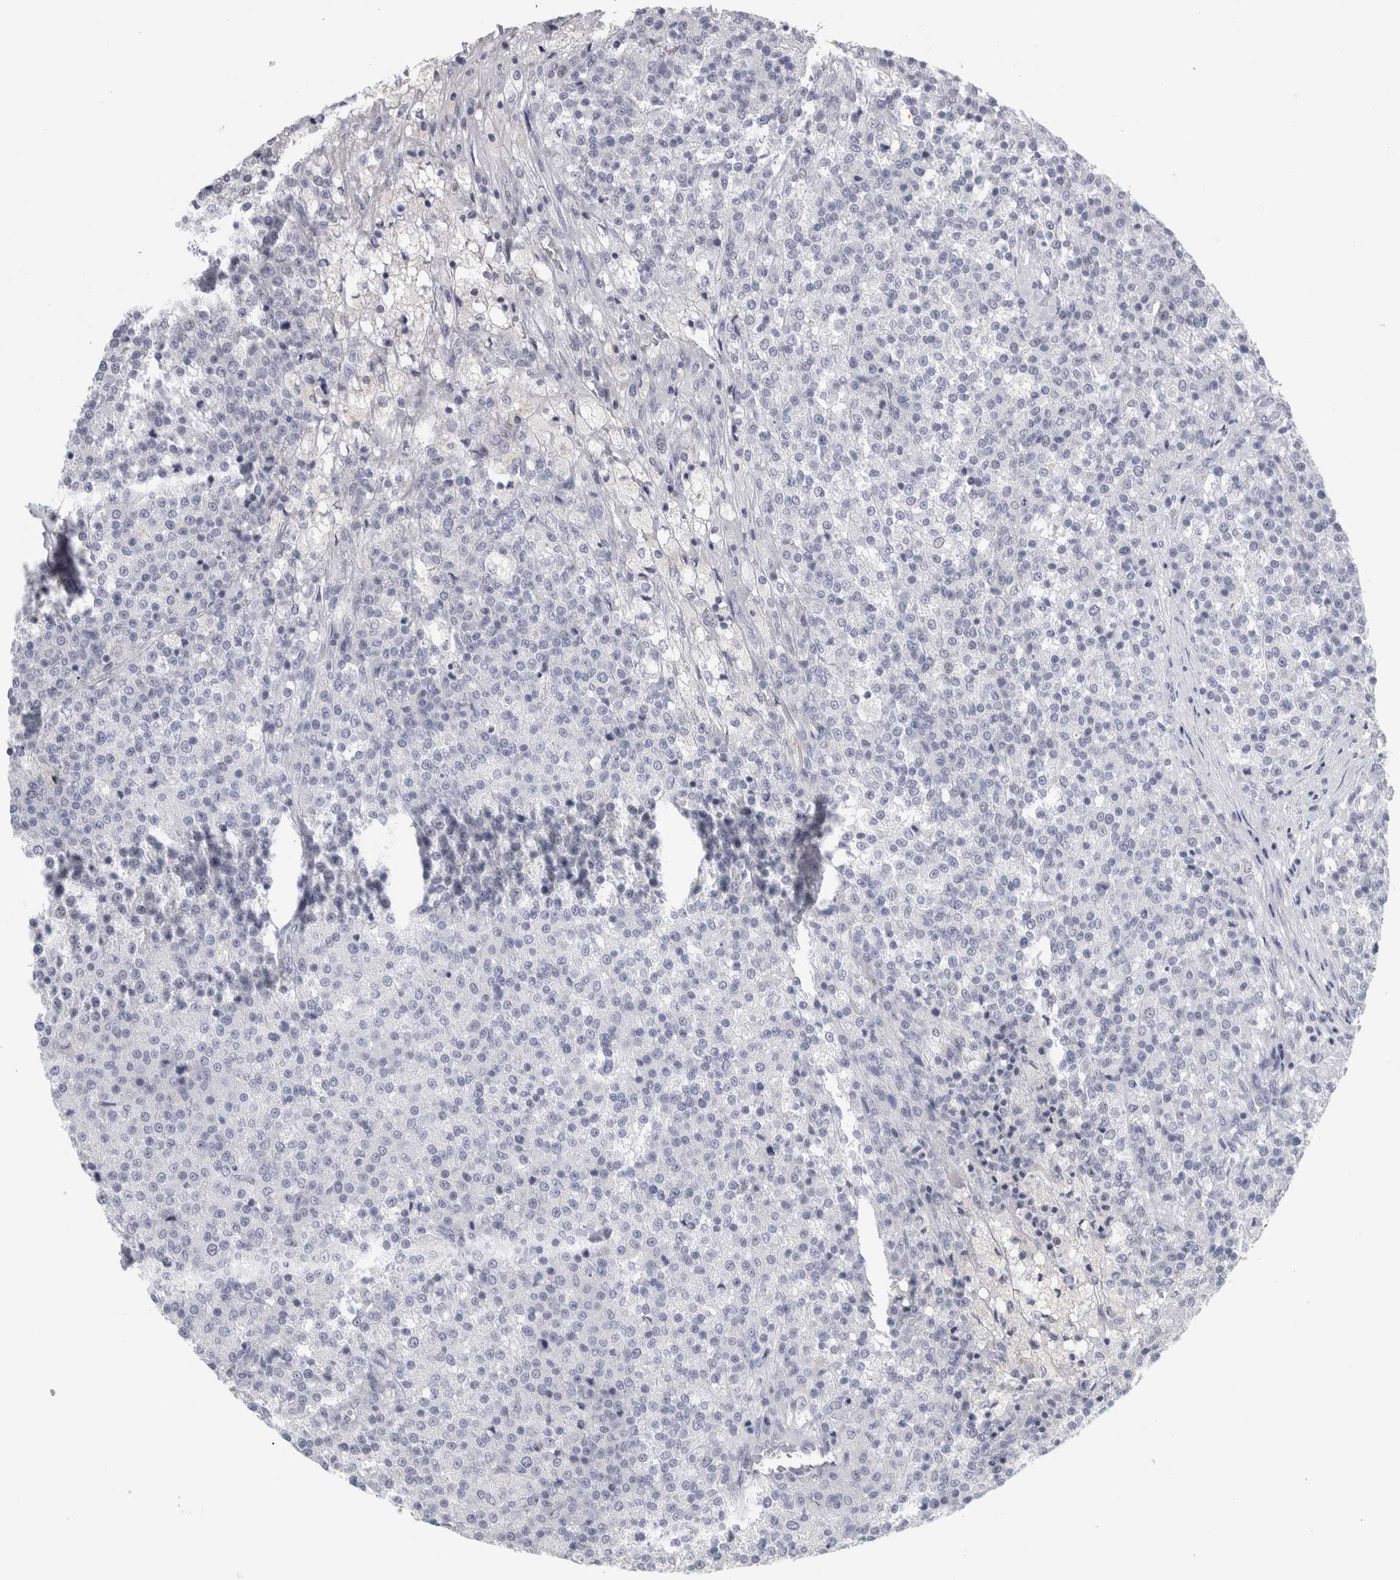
{"staining": {"intensity": "negative", "quantity": "none", "location": "none"}, "tissue": "testis cancer", "cell_type": "Tumor cells", "image_type": "cancer", "snomed": [{"axis": "morphology", "description": "Seminoma, NOS"}, {"axis": "topography", "description": "Testis"}], "caption": "Micrograph shows no significant protein expression in tumor cells of testis cancer (seminoma).", "gene": "CPE", "patient": {"sex": "male", "age": 59}}